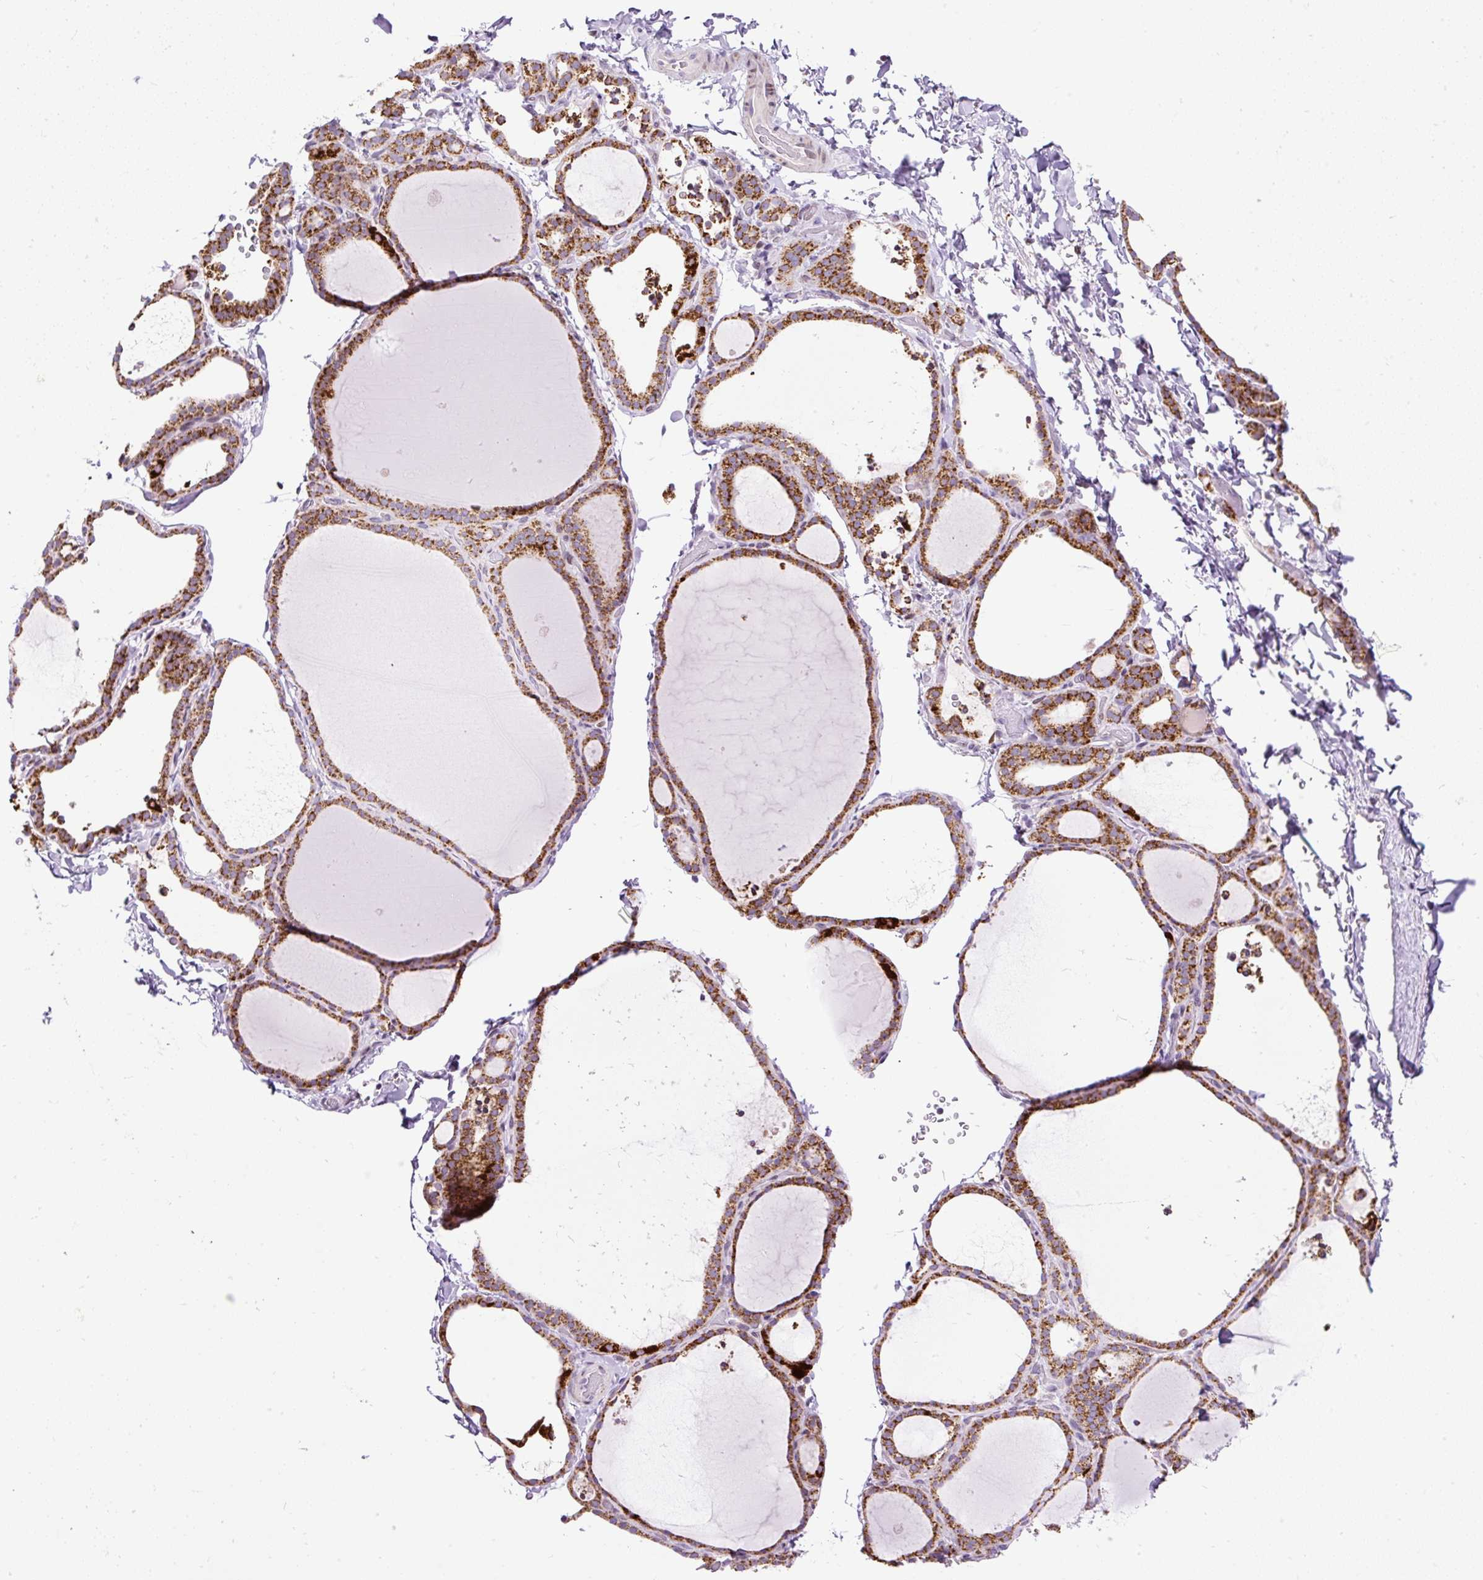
{"staining": {"intensity": "moderate", "quantity": ">75%", "location": "cytoplasmic/membranous"}, "tissue": "thyroid gland", "cell_type": "Glandular cells", "image_type": "normal", "snomed": [{"axis": "morphology", "description": "Normal tissue, NOS"}, {"axis": "topography", "description": "Thyroid gland"}], "caption": "The immunohistochemical stain highlights moderate cytoplasmic/membranous expression in glandular cells of benign thyroid gland. (brown staining indicates protein expression, while blue staining denotes nuclei).", "gene": "FMC1", "patient": {"sex": "female", "age": 22}}